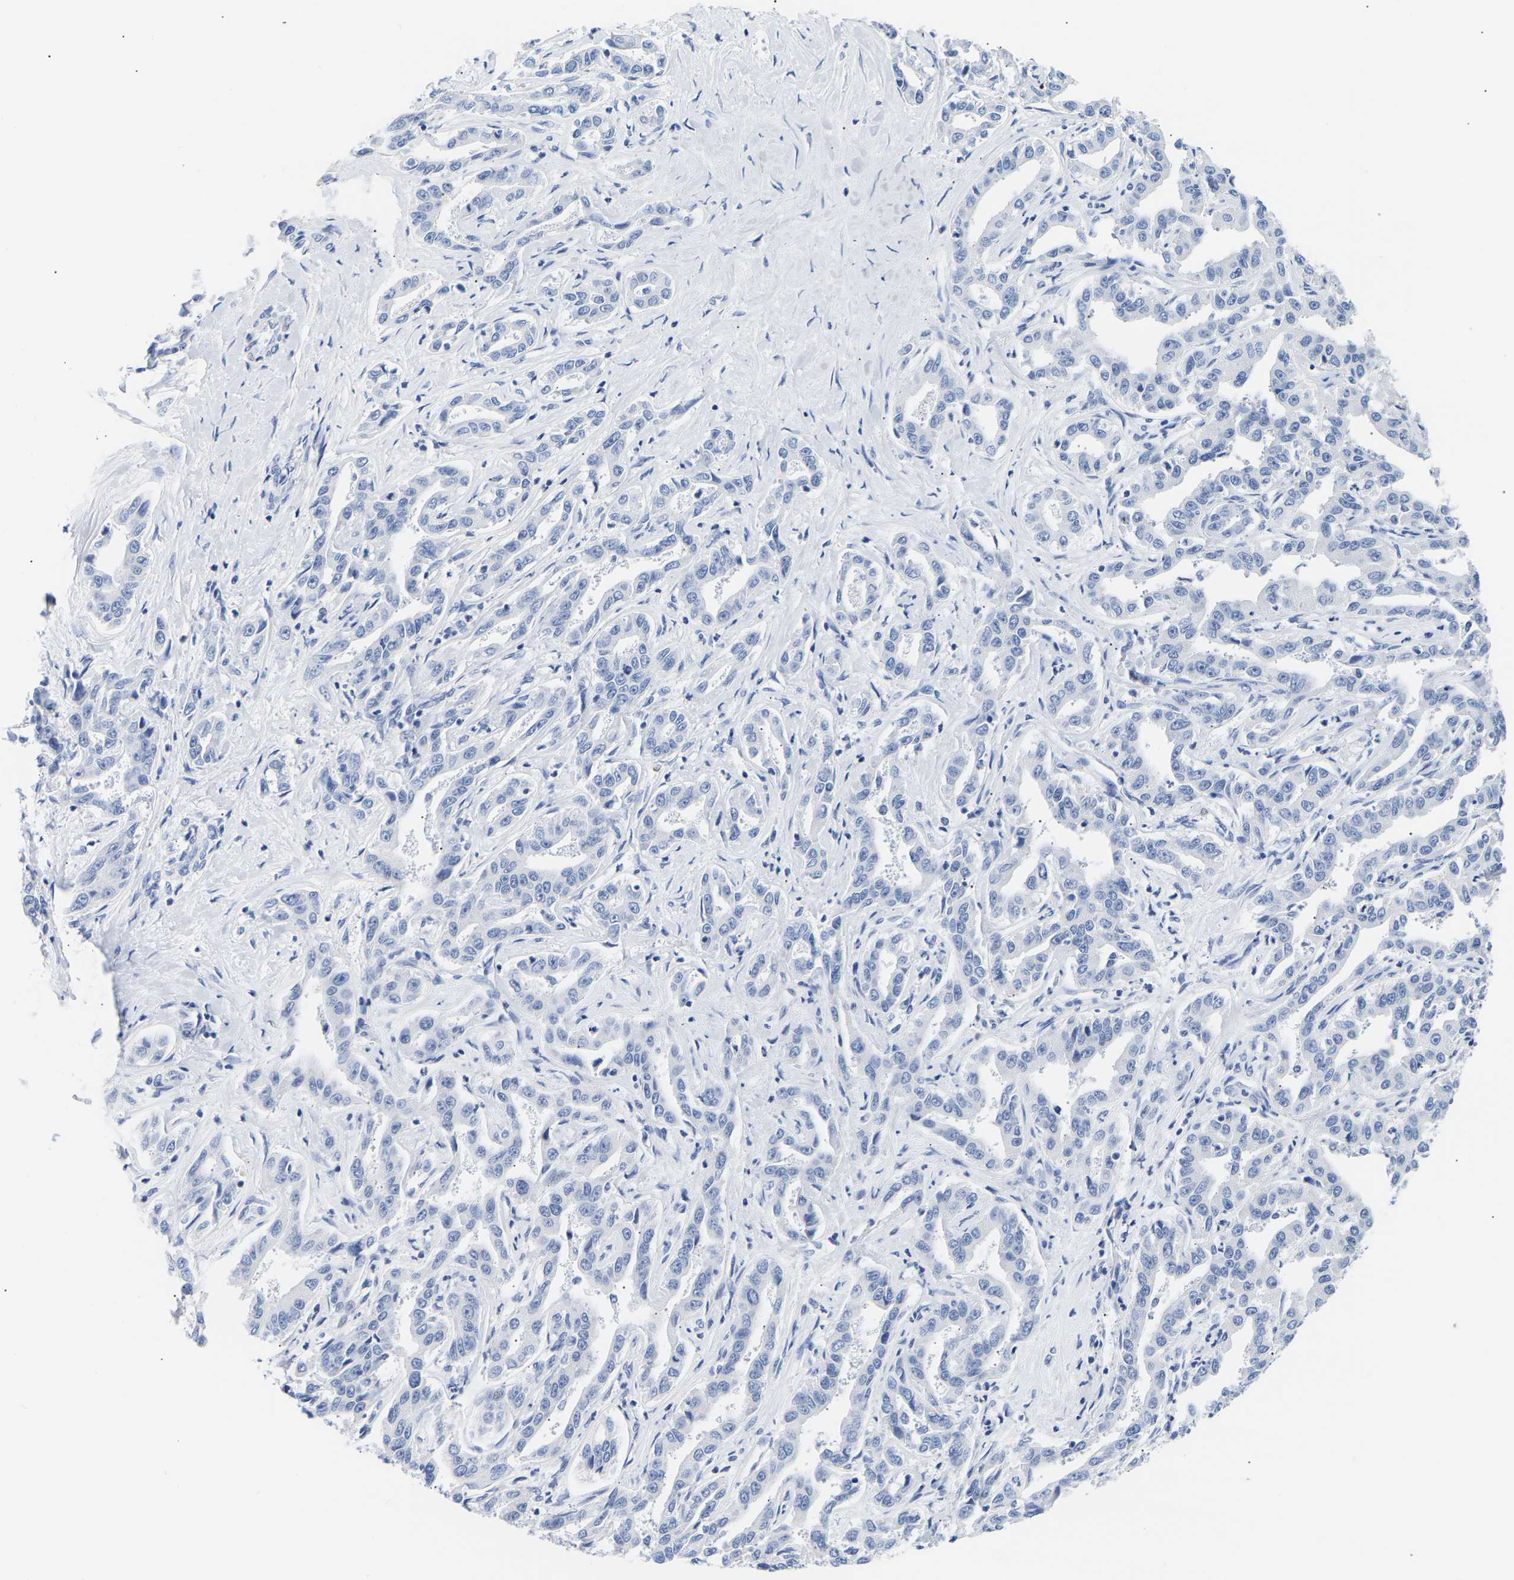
{"staining": {"intensity": "negative", "quantity": "none", "location": "none"}, "tissue": "liver cancer", "cell_type": "Tumor cells", "image_type": "cancer", "snomed": [{"axis": "morphology", "description": "Cholangiocarcinoma"}, {"axis": "topography", "description": "Liver"}], "caption": "Immunohistochemical staining of human liver cholangiocarcinoma demonstrates no significant staining in tumor cells.", "gene": "SPINK2", "patient": {"sex": "male", "age": 59}}